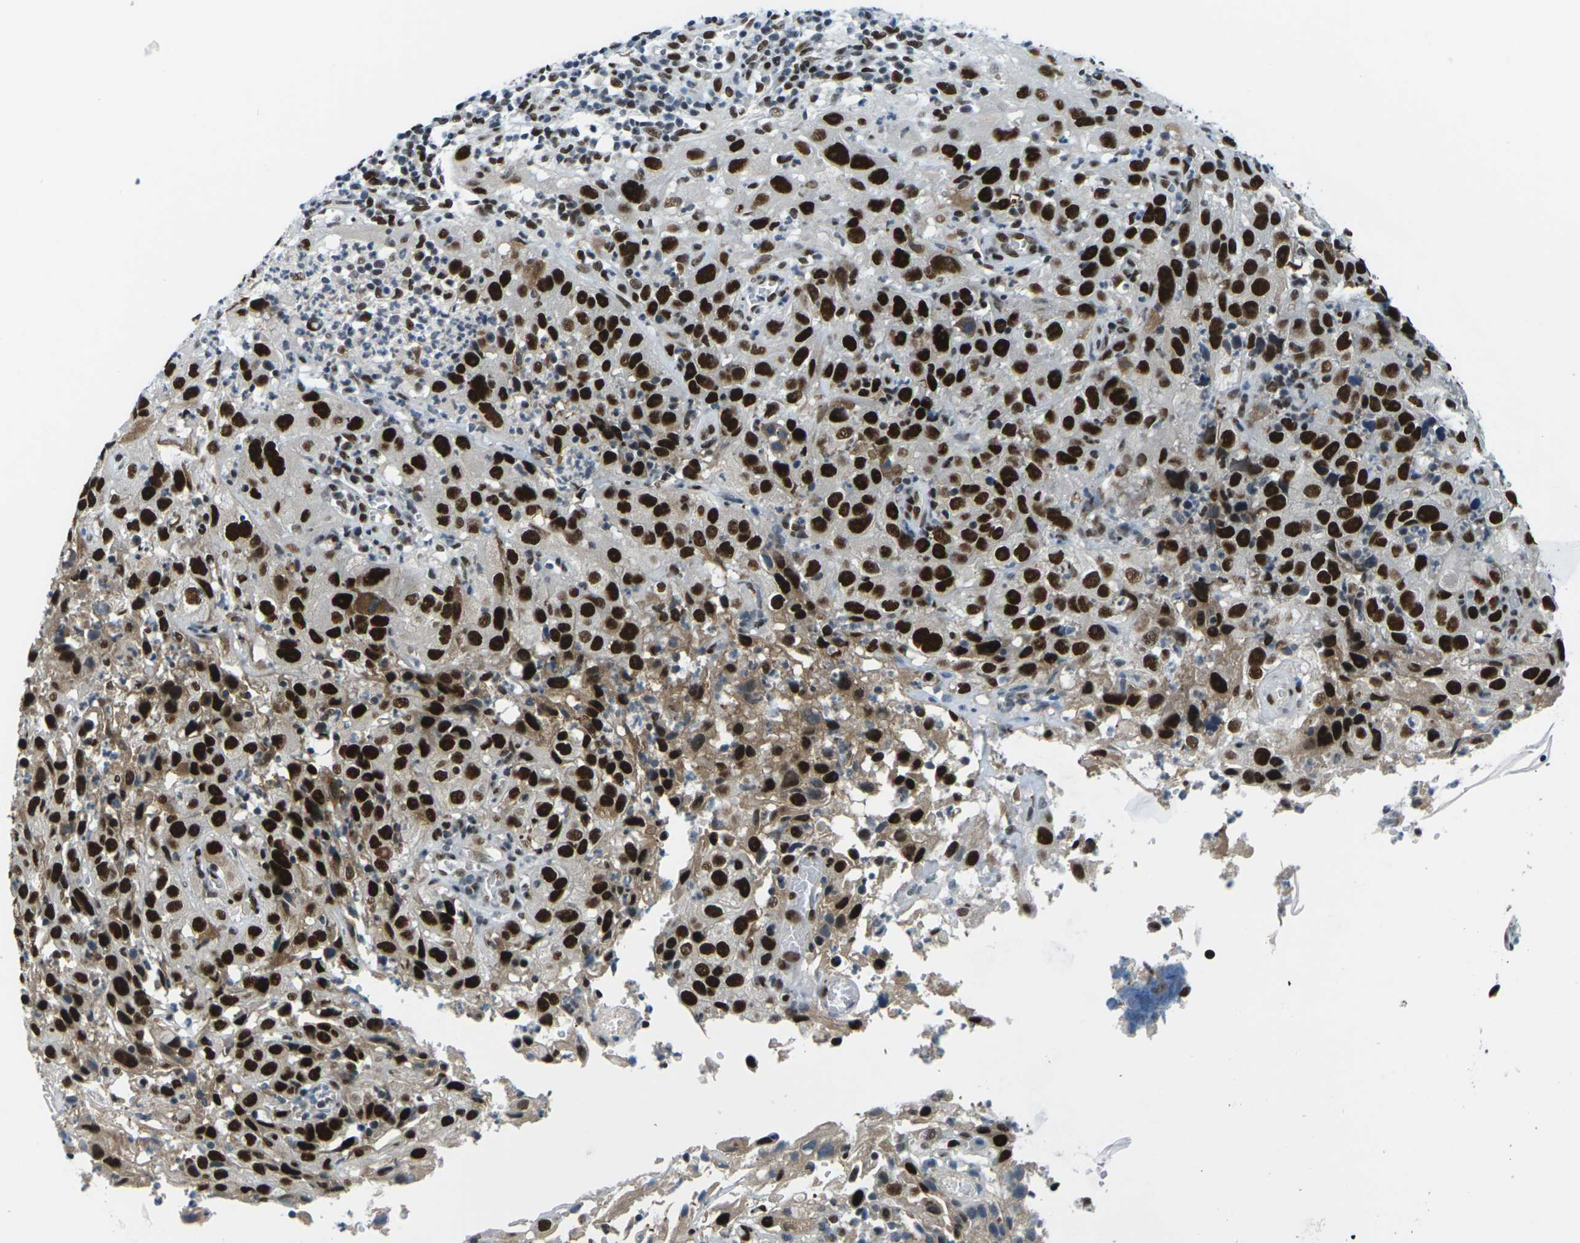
{"staining": {"intensity": "strong", "quantity": ">75%", "location": "nuclear"}, "tissue": "cervical cancer", "cell_type": "Tumor cells", "image_type": "cancer", "snomed": [{"axis": "morphology", "description": "Squamous cell carcinoma, NOS"}, {"axis": "topography", "description": "Cervix"}], "caption": "Cervical cancer stained for a protein reveals strong nuclear positivity in tumor cells.", "gene": "PSME3", "patient": {"sex": "female", "age": 32}}